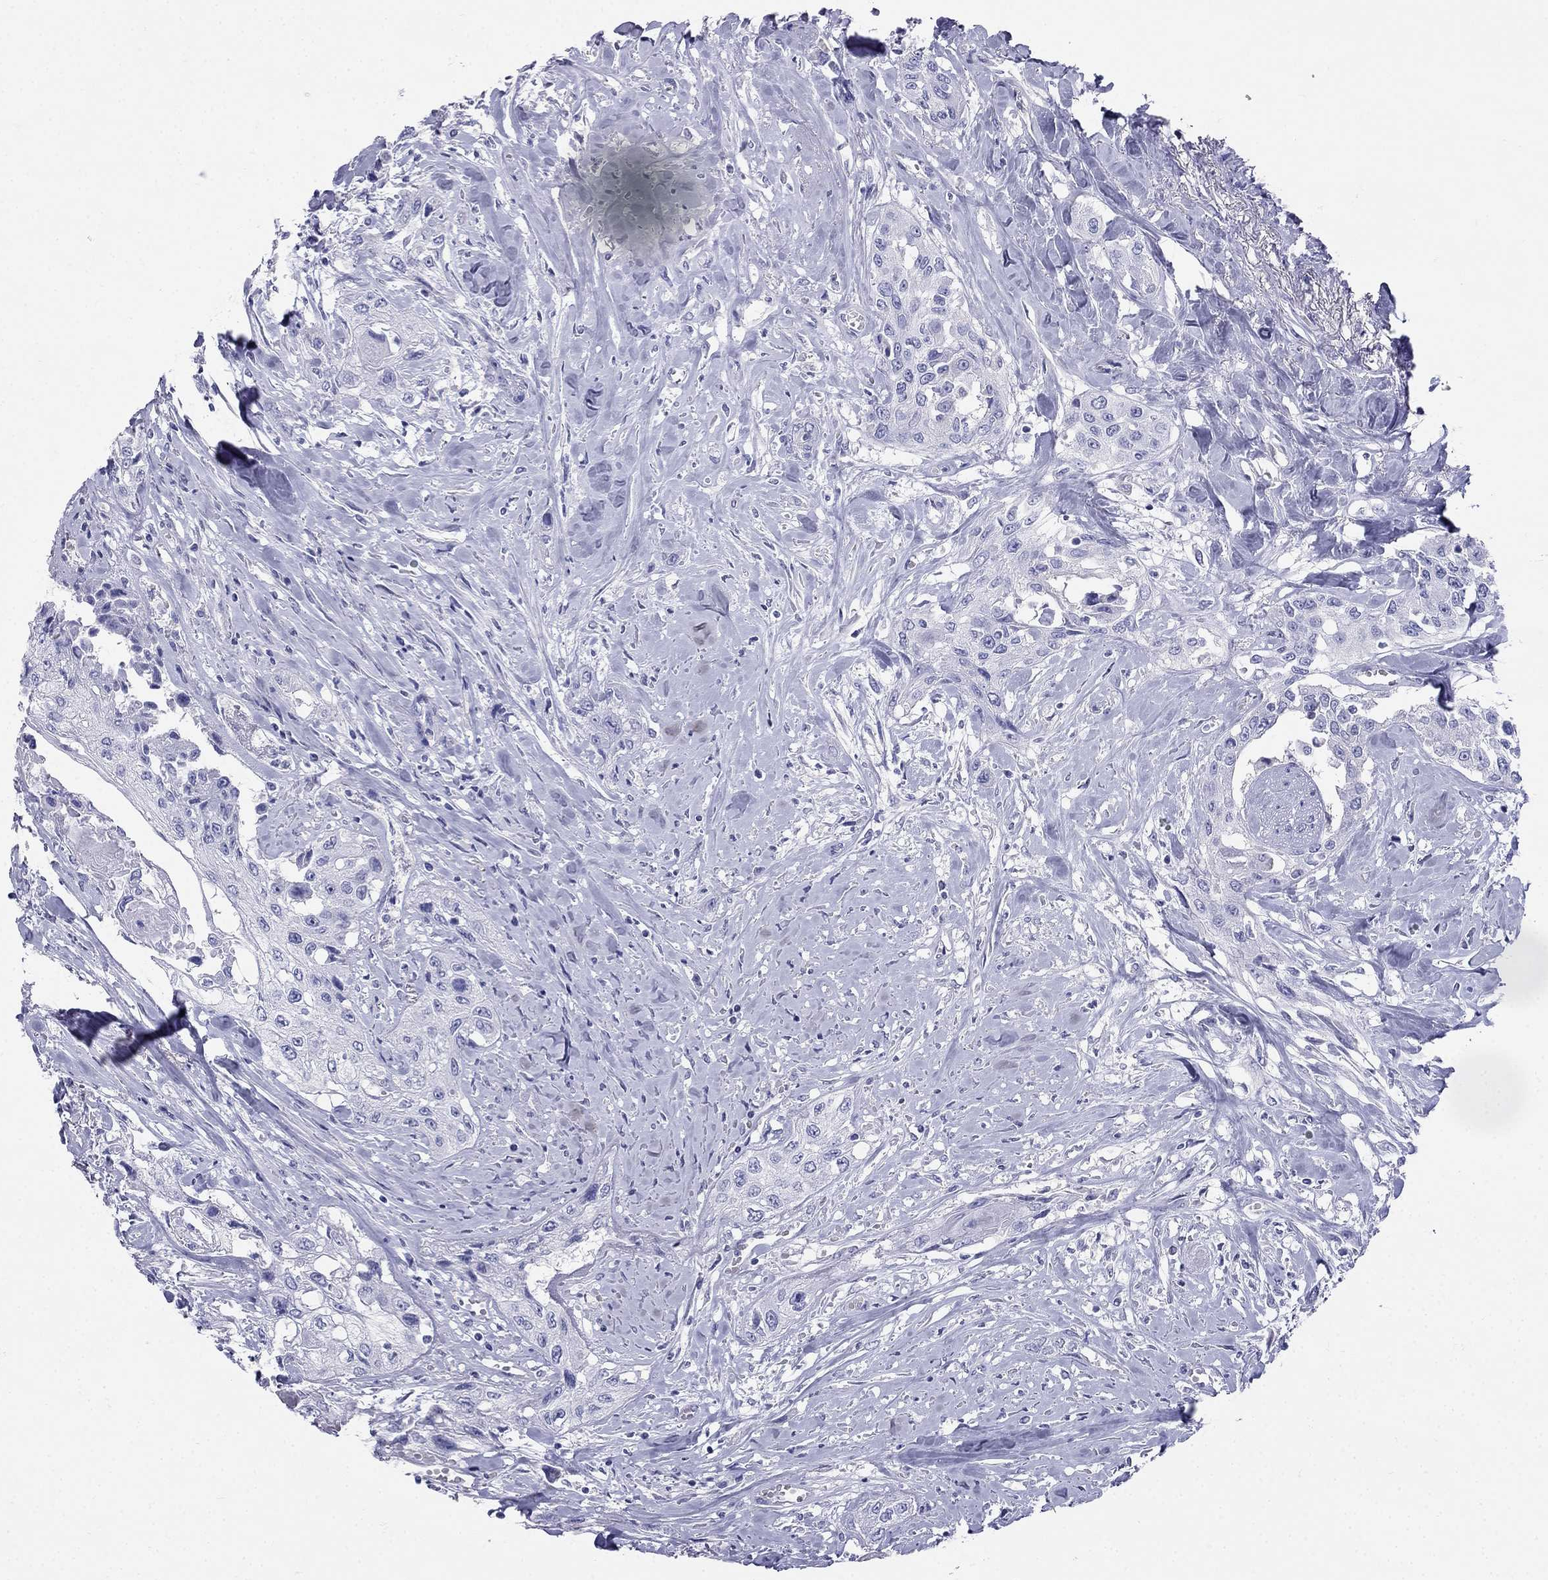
{"staining": {"intensity": "negative", "quantity": "none", "location": "none"}, "tissue": "head and neck cancer", "cell_type": "Tumor cells", "image_type": "cancer", "snomed": [{"axis": "morphology", "description": "Normal tissue, NOS"}, {"axis": "morphology", "description": "Squamous cell carcinoma, NOS"}, {"axis": "topography", "description": "Oral tissue"}, {"axis": "topography", "description": "Peripheral nerve tissue"}, {"axis": "topography", "description": "Head-Neck"}], "caption": "Immunohistochemistry (IHC) photomicrograph of head and neck cancer (squamous cell carcinoma) stained for a protein (brown), which reveals no expression in tumor cells. The staining was performed using DAB to visualize the protein expression in brown, while the nuclei were stained in blue with hematoxylin (Magnification: 20x).", "gene": "RFLNA", "patient": {"sex": "female", "age": 59}}